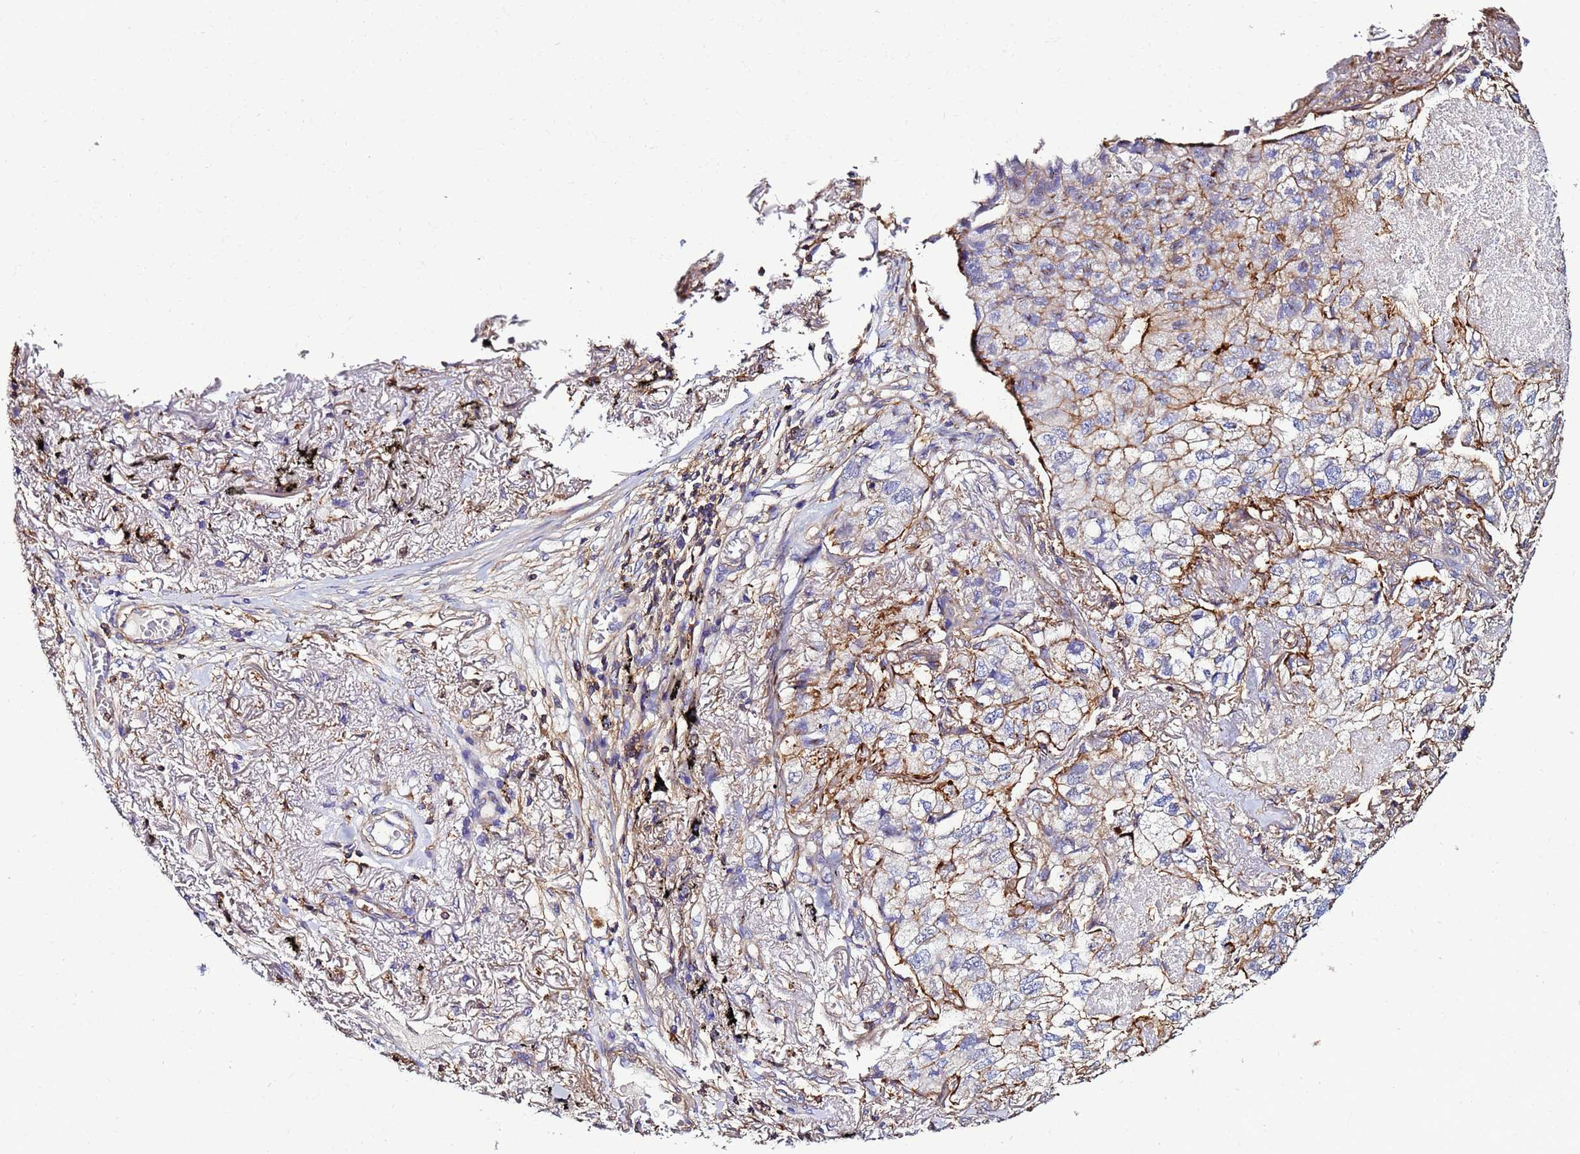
{"staining": {"intensity": "moderate", "quantity": "25%-75%", "location": "cytoplasmic/membranous"}, "tissue": "lung cancer", "cell_type": "Tumor cells", "image_type": "cancer", "snomed": [{"axis": "morphology", "description": "Adenocarcinoma, NOS"}, {"axis": "topography", "description": "Lung"}], "caption": "Immunohistochemistry (IHC) micrograph of human adenocarcinoma (lung) stained for a protein (brown), which reveals medium levels of moderate cytoplasmic/membranous staining in about 25%-75% of tumor cells.", "gene": "ACTB", "patient": {"sex": "male", "age": 65}}